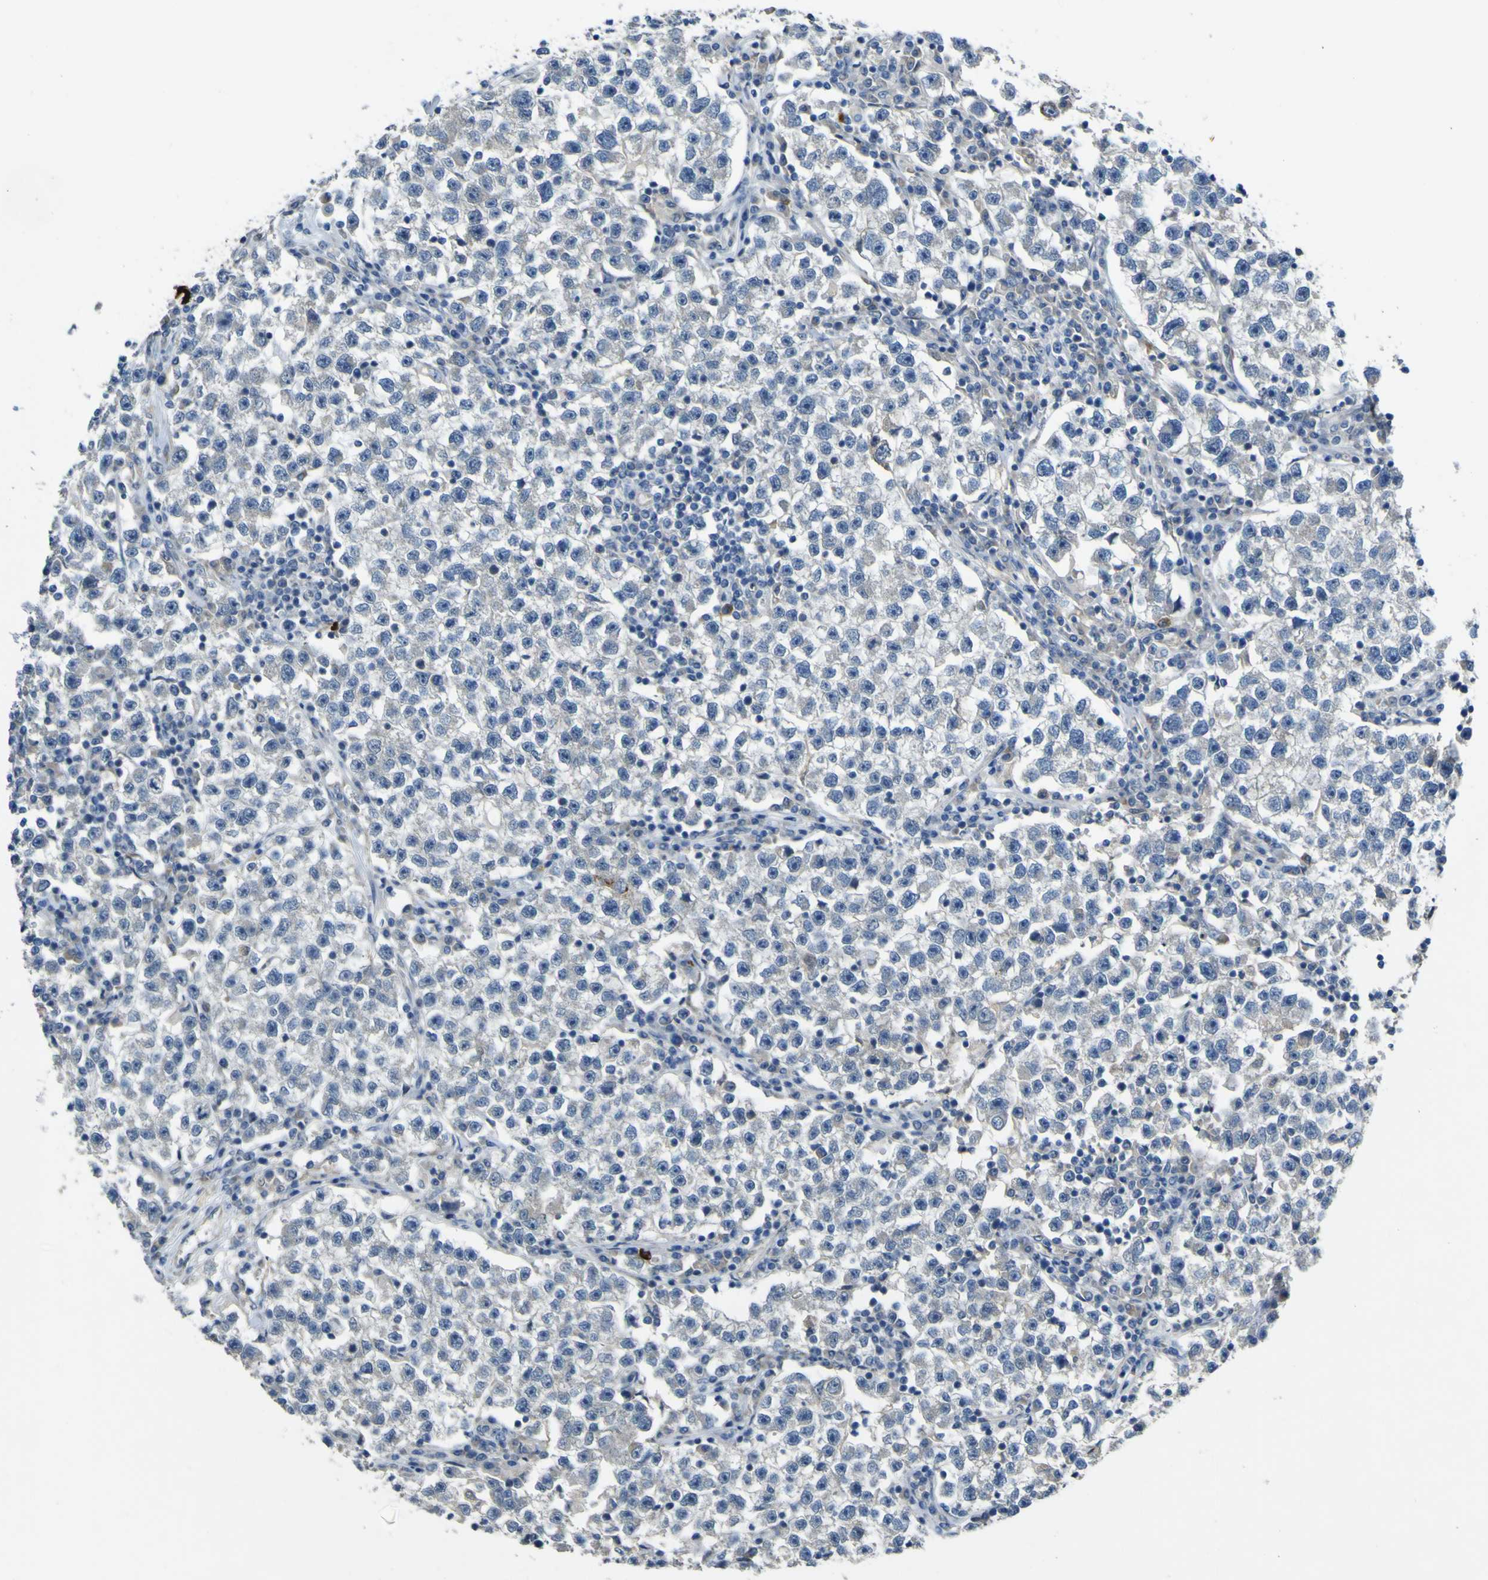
{"staining": {"intensity": "negative", "quantity": "none", "location": "none"}, "tissue": "testis cancer", "cell_type": "Tumor cells", "image_type": "cancer", "snomed": [{"axis": "morphology", "description": "Seminoma, NOS"}, {"axis": "topography", "description": "Testis"}], "caption": "Immunohistochemical staining of human testis seminoma reveals no significant staining in tumor cells.", "gene": "LDLR", "patient": {"sex": "male", "age": 22}}